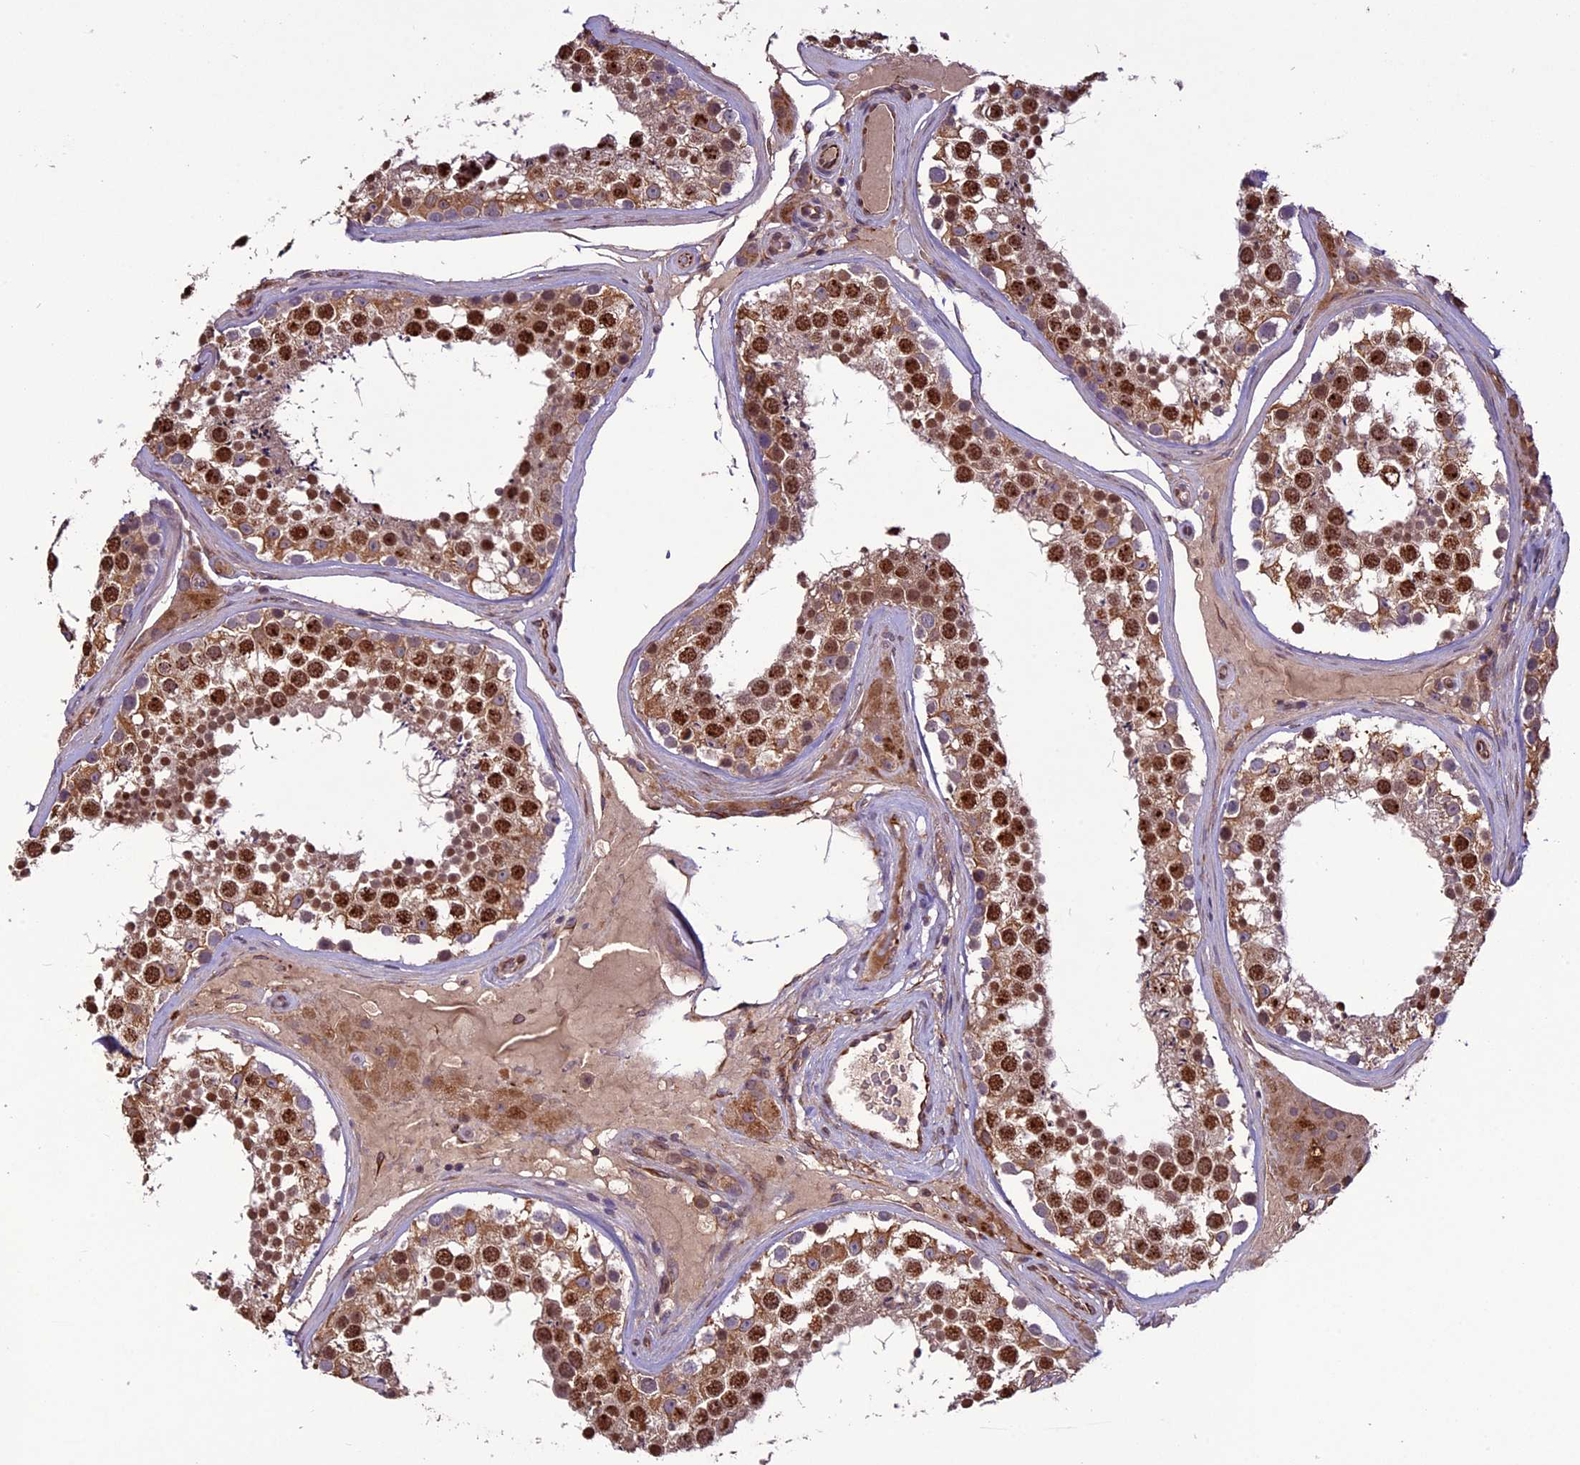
{"staining": {"intensity": "strong", "quantity": ">75%", "location": "nuclear"}, "tissue": "testis", "cell_type": "Cells in seminiferous ducts", "image_type": "normal", "snomed": [{"axis": "morphology", "description": "Normal tissue, NOS"}, {"axis": "topography", "description": "Testis"}], "caption": "Immunohistochemistry (IHC) micrograph of unremarkable testis: testis stained using immunohistochemistry (IHC) exhibits high levels of strong protein expression localized specifically in the nuclear of cells in seminiferous ducts, appearing as a nuclear brown color.", "gene": "C3orf70", "patient": {"sex": "male", "age": 46}}